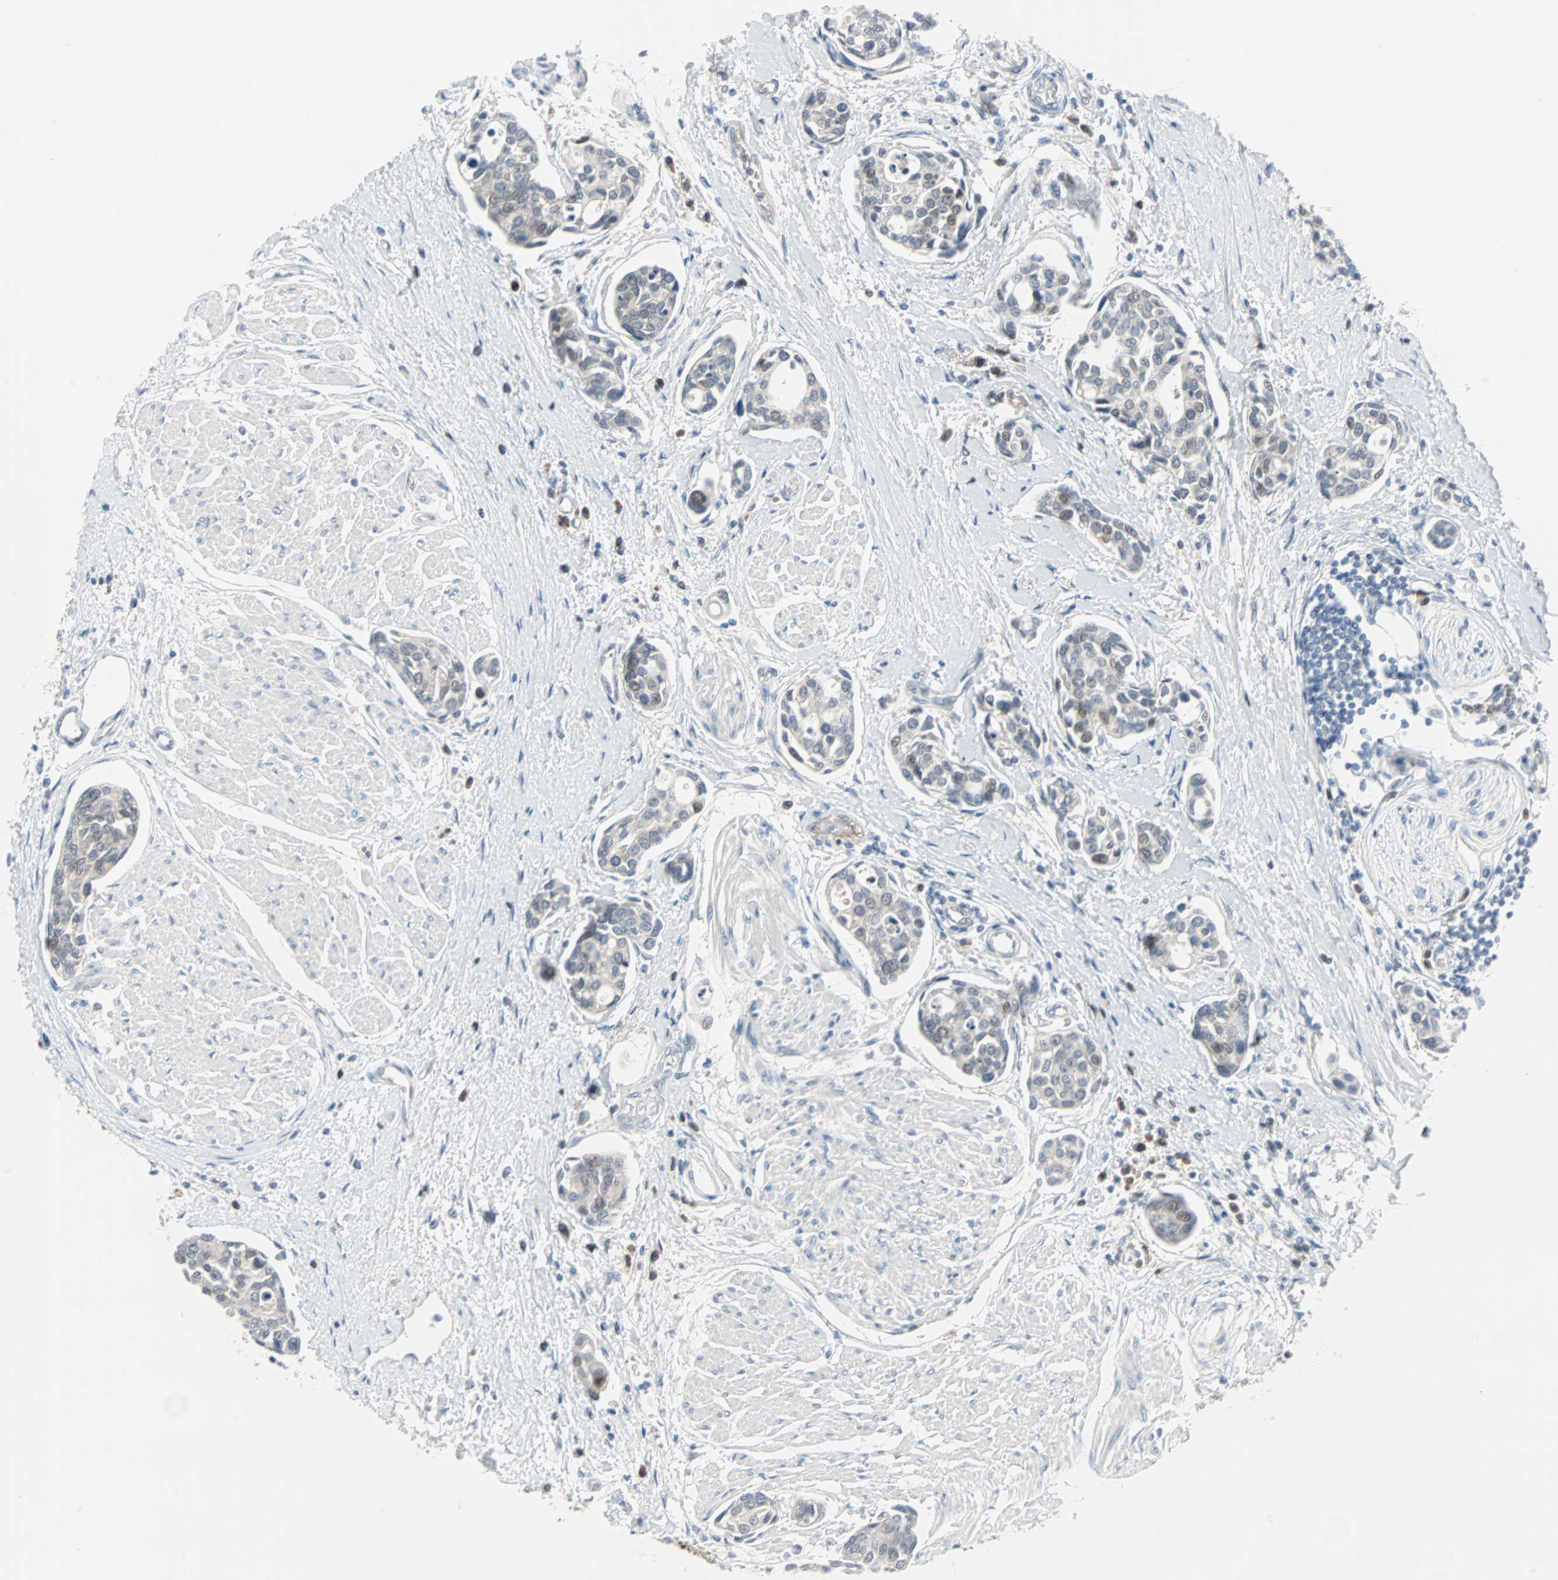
{"staining": {"intensity": "negative", "quantity": "none", "location": "none"}, "tissue": "urothelial cancer", "cell_type": "Tumor cells", "image_type": "cancer", "snomed": [{"axis": "morphology", "description": "Urothelial carcinoma, High grade"}, {"axis": "topography", "description": "Urinary bladder"}], "caption": "A high-resolution image shows immunohistochemistry (IHC) staining of urothelial cancer, which shows no significant staining in tumor cells.", "gene": "CASP3", "patient": {"sex": "male", "age": 78}}